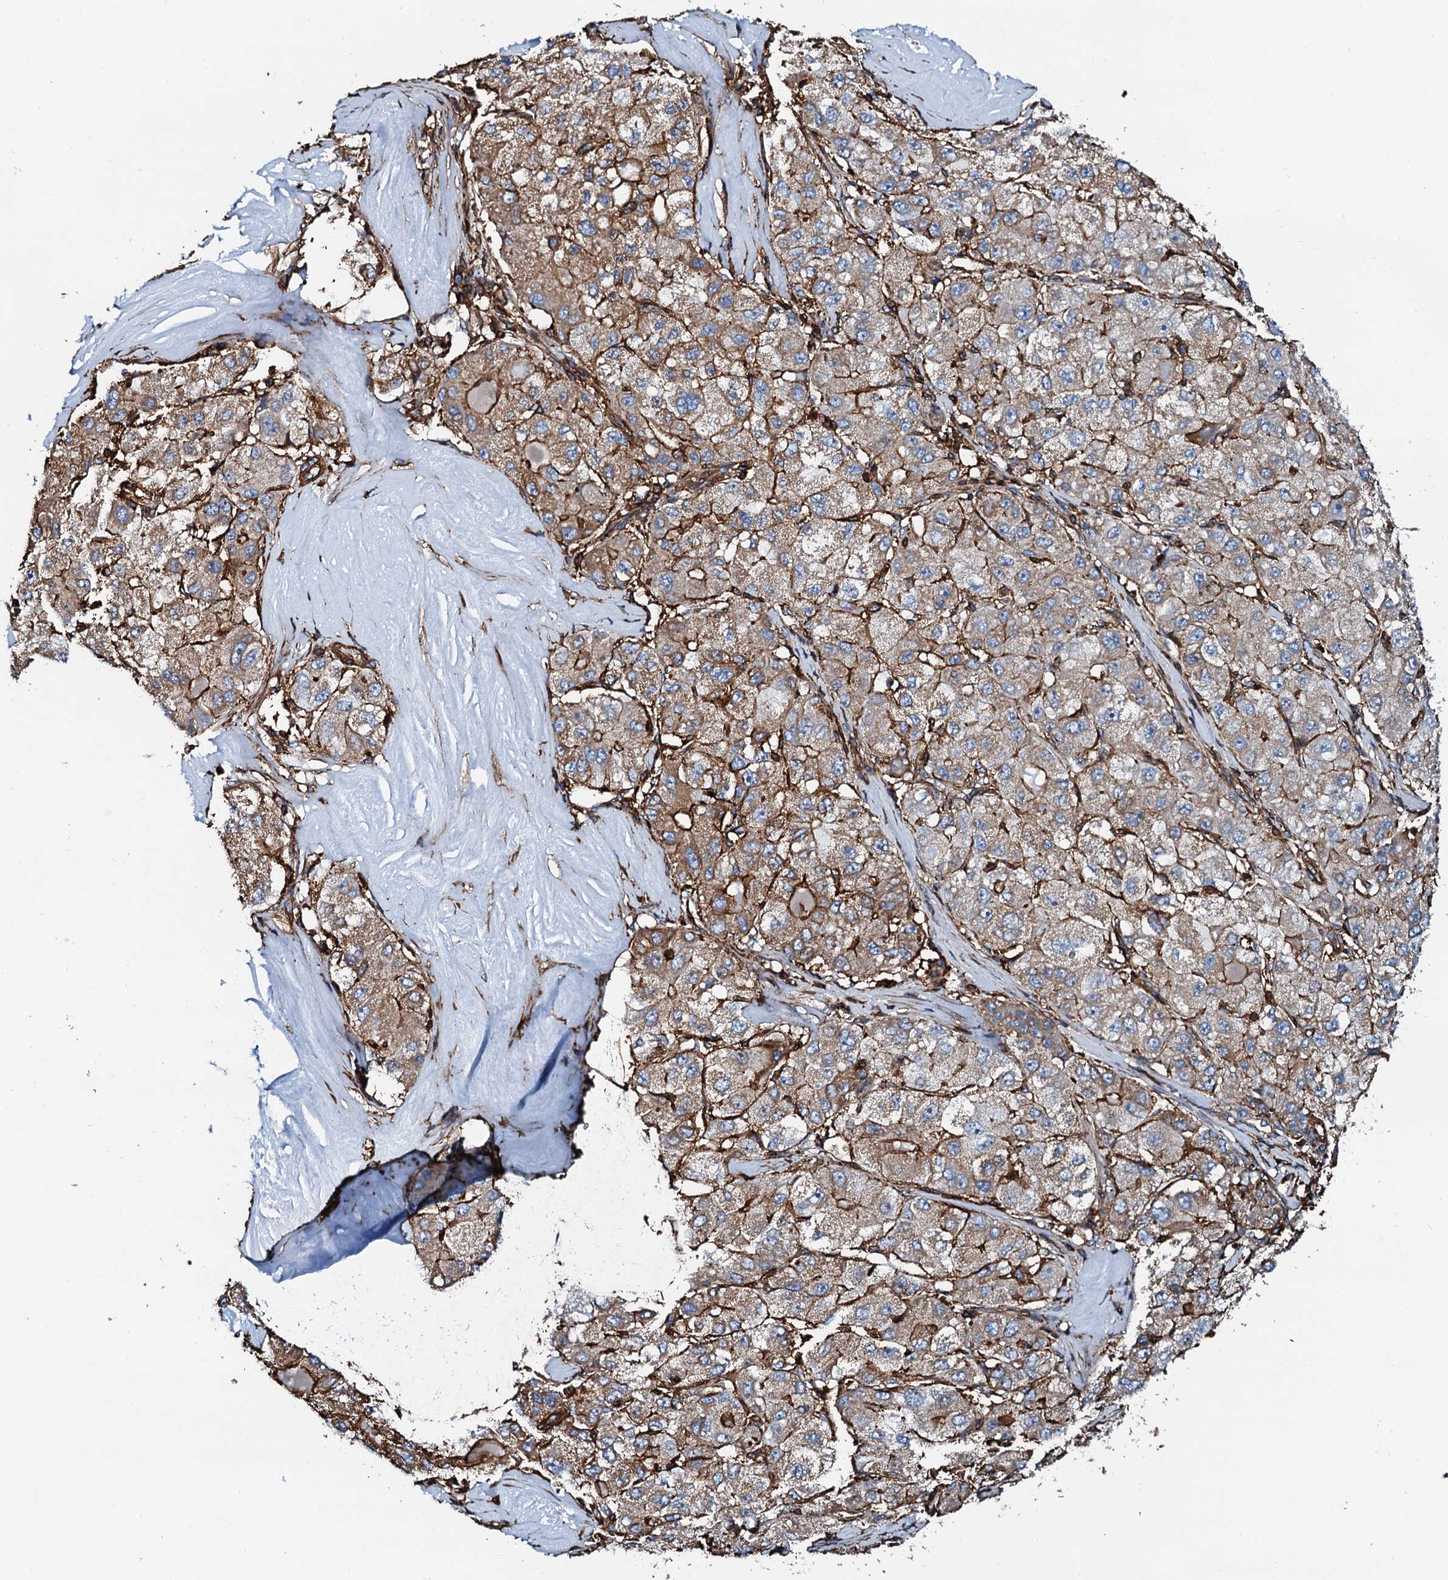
{"staining": {"intensity": "moderate", "quantity": ">75%", "location": "cytoplasmic/membranous"}, "tissue": "liver cancer", "cell_type": "Tumor cells", "image_type": "cancer", "snomed": [{"axis": "morphology", "description": "Carcinoma, Hepatocellular, NOS"}, {"axis": "topography", "description": "Liver"}], "caption": "Human liver cancer (hepatocellular carcinoma) stained with a protein marker displays moderate staining in tumor cells.", "gene": "INTS10", "patient": {"sex": "male", "age": 80}}